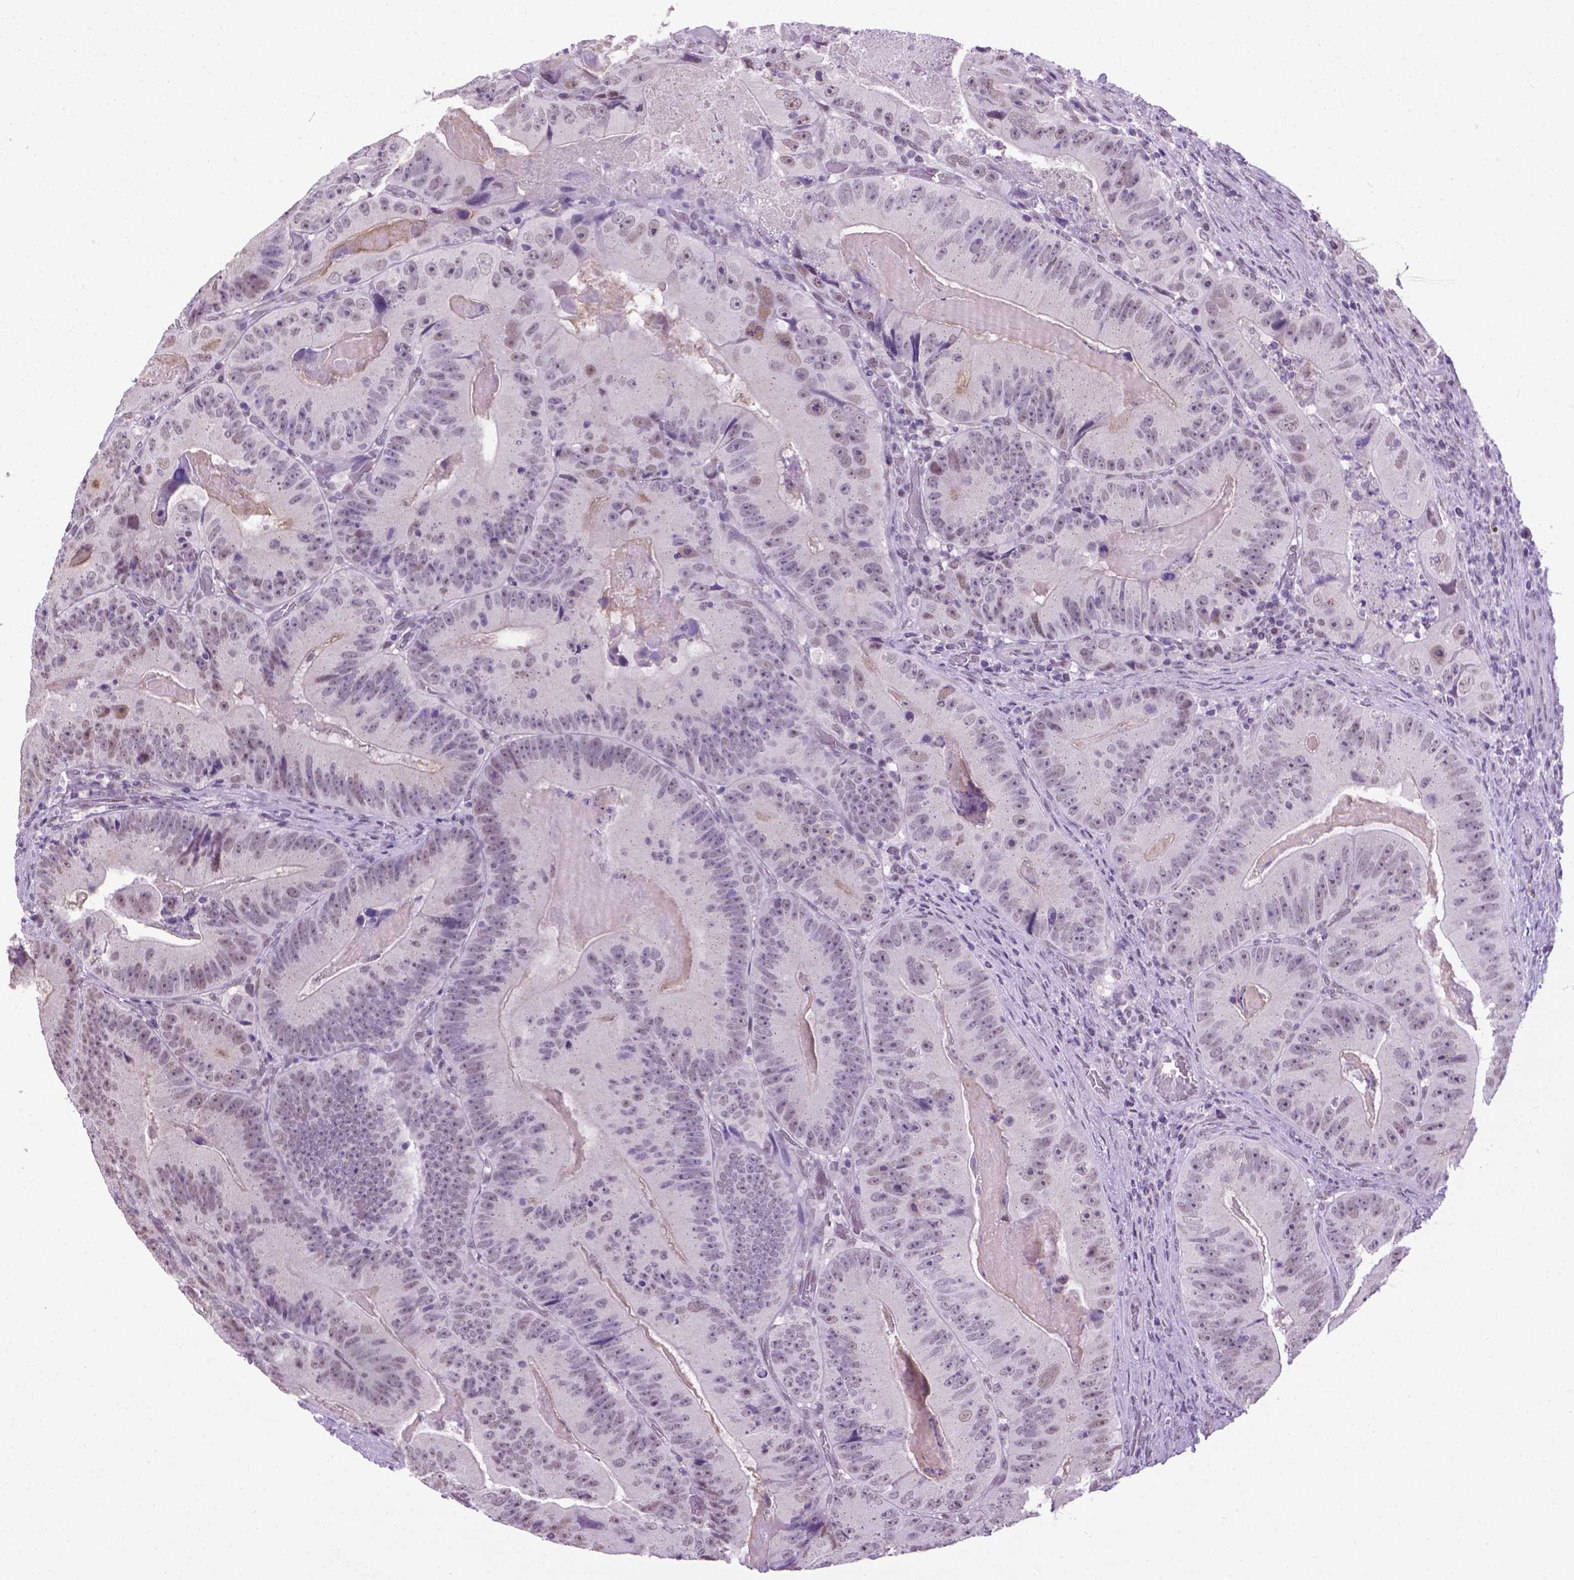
{"staining": {"intensity": "weak", "quantity": "<25%", "location": "nuclear"}, "tissue": "colorectal cancer", "cell_type": "Tumor cells", "image_type": "cancer", "snomed": [{"axis": "morphology", "description": "Adenocarcinoma, NOS"}, {"axis": "topography", "description": "Colon"}], "caption": "Histopathology image shows no significant protein expression in tumor cells of colorectal cancer.", "gene": "ABI2", "patient": {"sex": "female", "age": 86}}